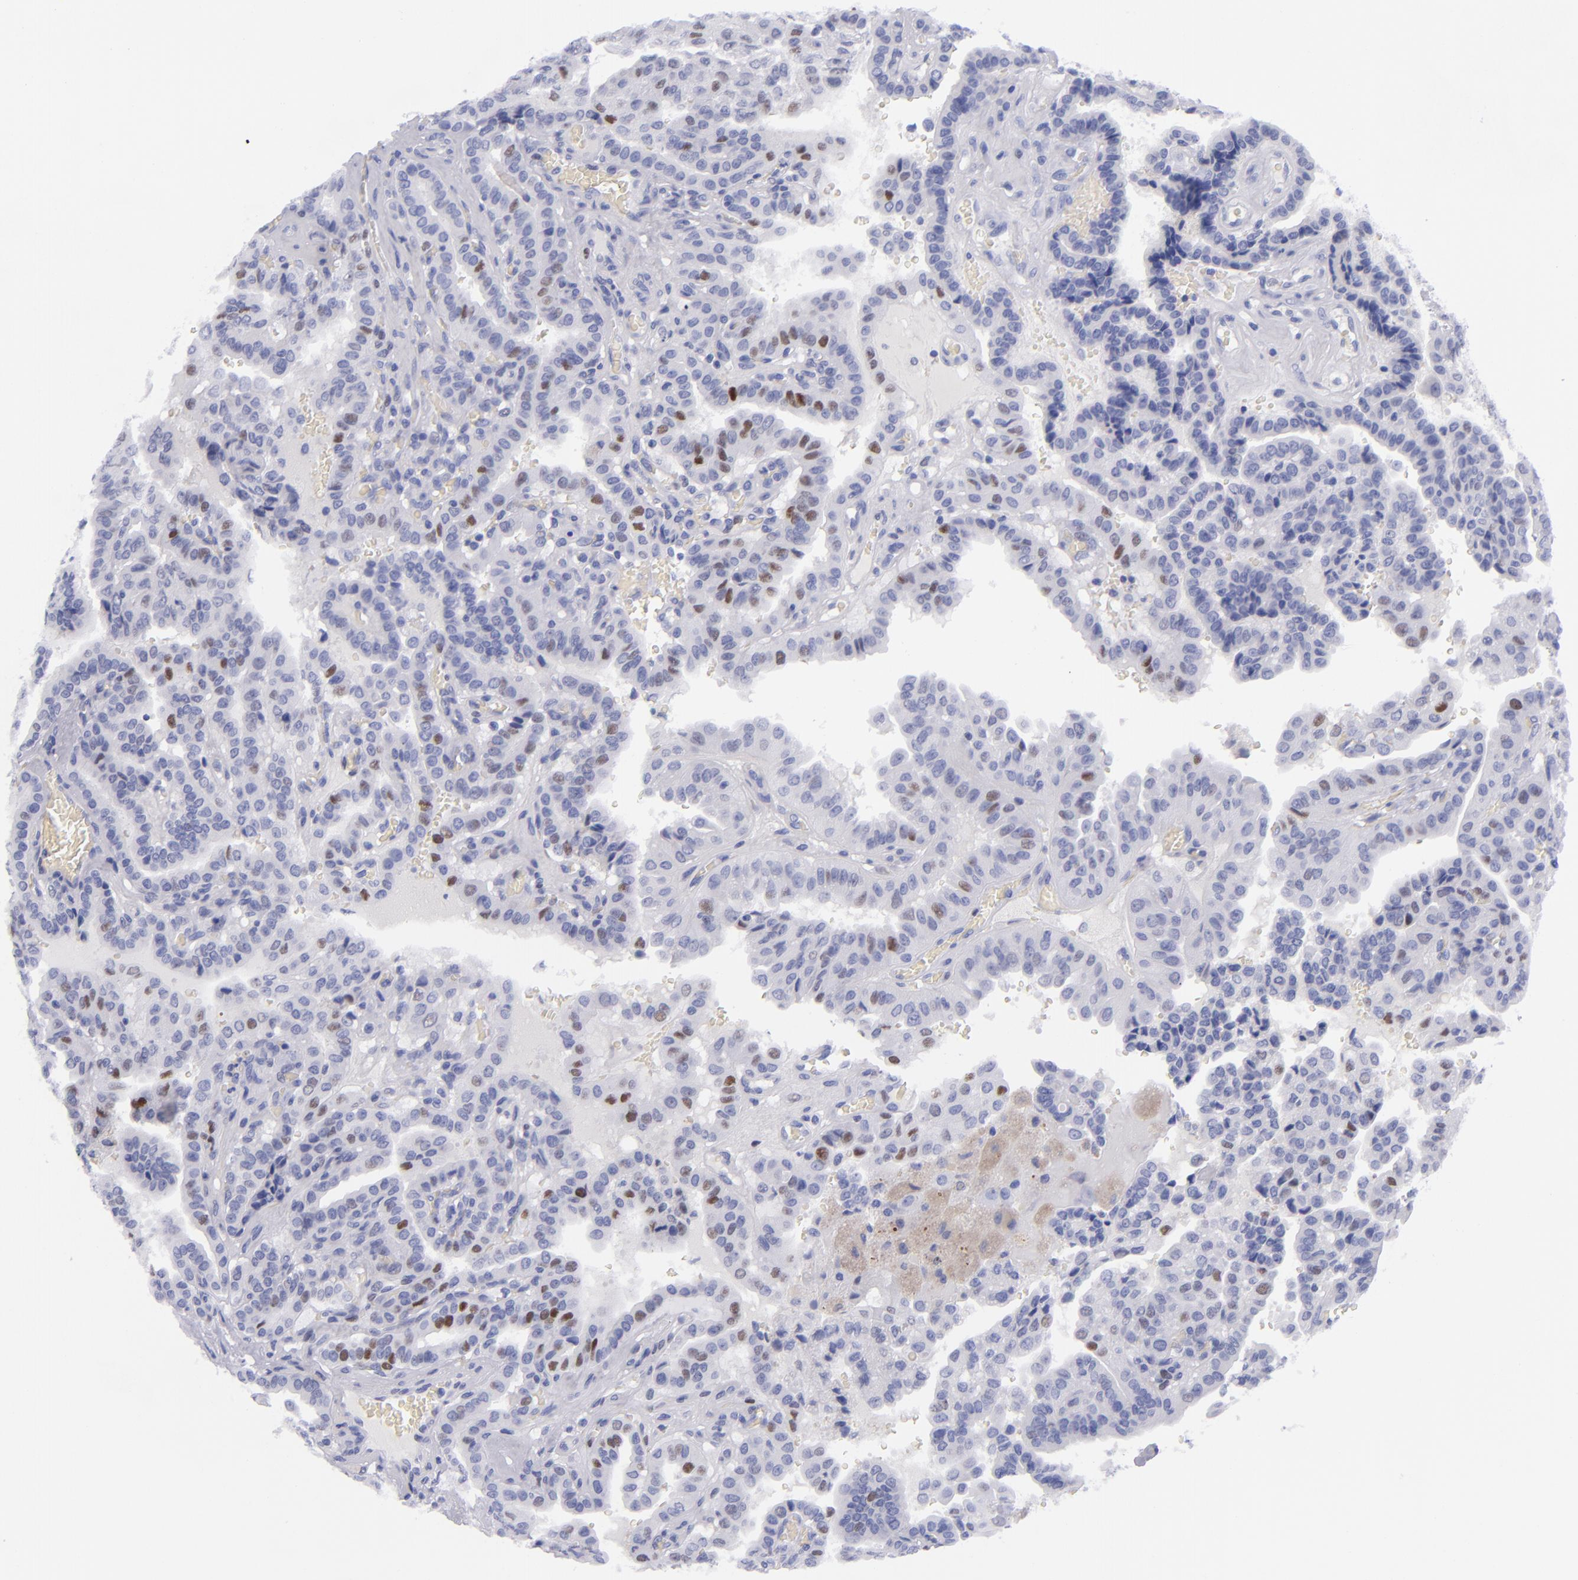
{"staining": {"intensity": "strong", "quantity": "<25%", "location": "nuclear"}, "tissue": "thyroid cancer", "cell_type": "Tumor cells", "image_type": "cancer", "snomed": [{"axis": "morphology", "description": "Papillary adenocarcinoma, NOS"}, {"axis": "topography", "description": "Thyroid gland"}], "caption": "This photomicrograph shows immunohistochemistry (IHC) staining of thyroid papillary adenocarcinoma, with medium strong nuclear positivity in approximately <25% of tumor cells.", "gene": "MCM7", "patient": {"sex": "male", "age": 87}}